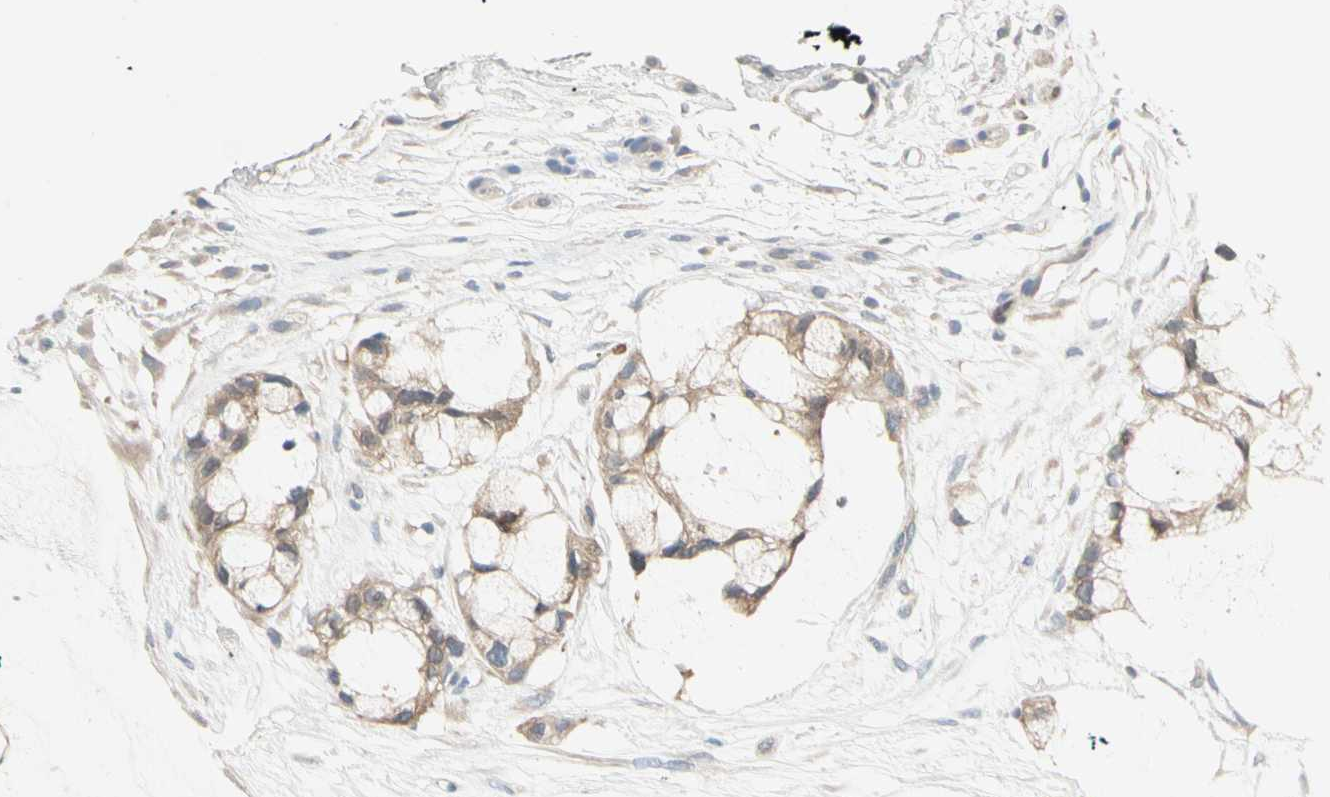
{"staining": {"intensity": "weak", "quantity": "25%-75%", "location": "cytoplasmic/membranous"}, "tissue": "ovarian cancer", "cell_type": "Tumor cells", "image_type": "cancer", "snomed": [{"axis": "morphology", "description": "Cystadenocarcinoma, mucinous, NOS"}, {"axis": "topography", "description": "Ovary"}], "caption": "High-power microscopy captured an immunohistochemistry (IHC) micrograph of ovarian cancer, revealing weak cytoplasmic/membranous positivity in approximately 25%-75% of tumor cells.", "gene": "IL1R1", "patient": {"sex": "female", "age": 39}}